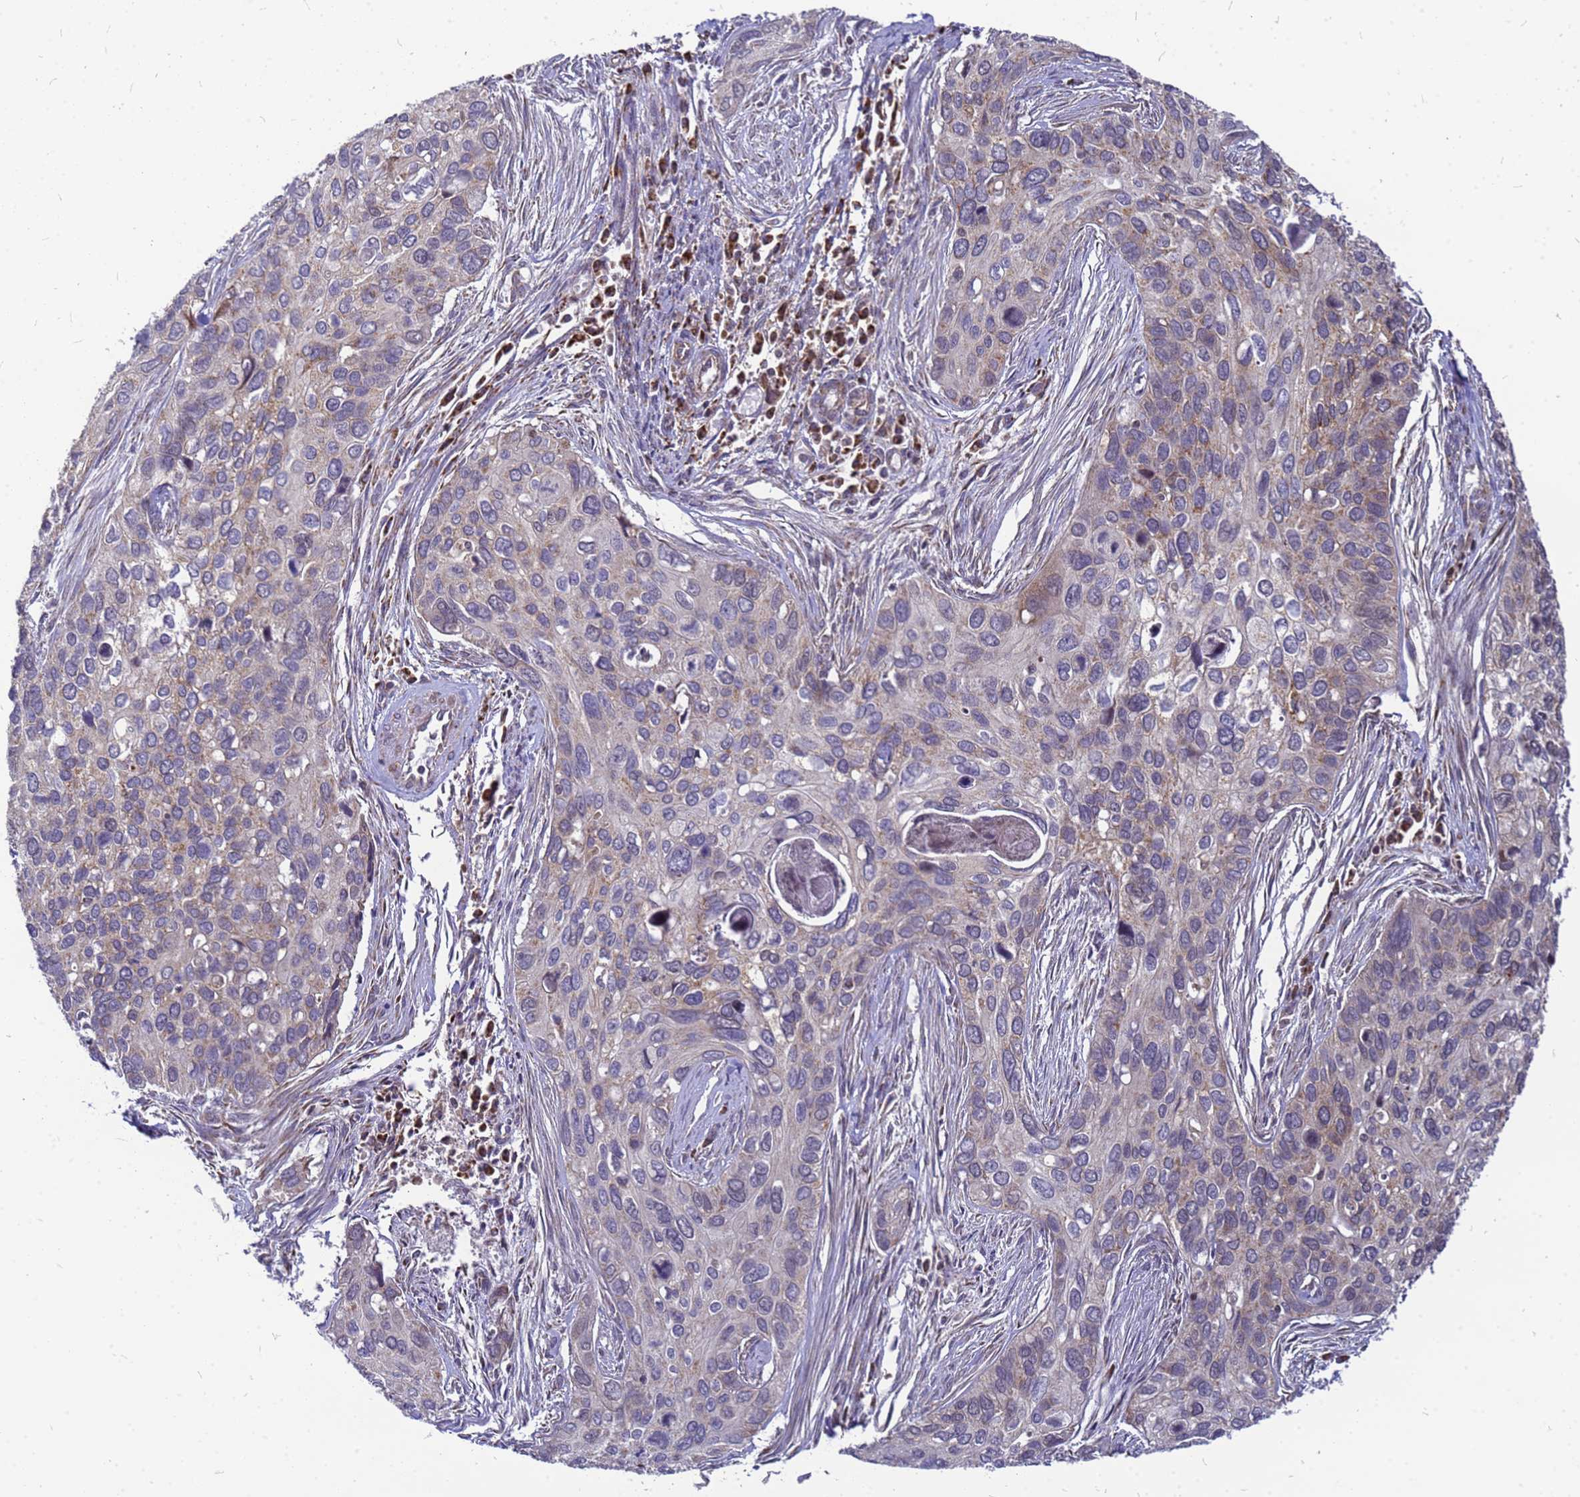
{"staining": {"intensity": "moderate", "quantity": "<25%", "location": "cytoplasmic/membranous"}, "tissue": "cervical cancer", "cell_type": "Tumor cells", "image_type": "cancer", "snomed": [{"axis": "morphology", "description": "Squamous cell carcinoma, NOS"}, {"axis": "topography", "description": "Cervix"}], "caption": "Cervical cancer stained with a protein marker displays moderate staining in tumor cells.", "gene": "CMC4", "patient": {"sex": "female", "age": 55}}